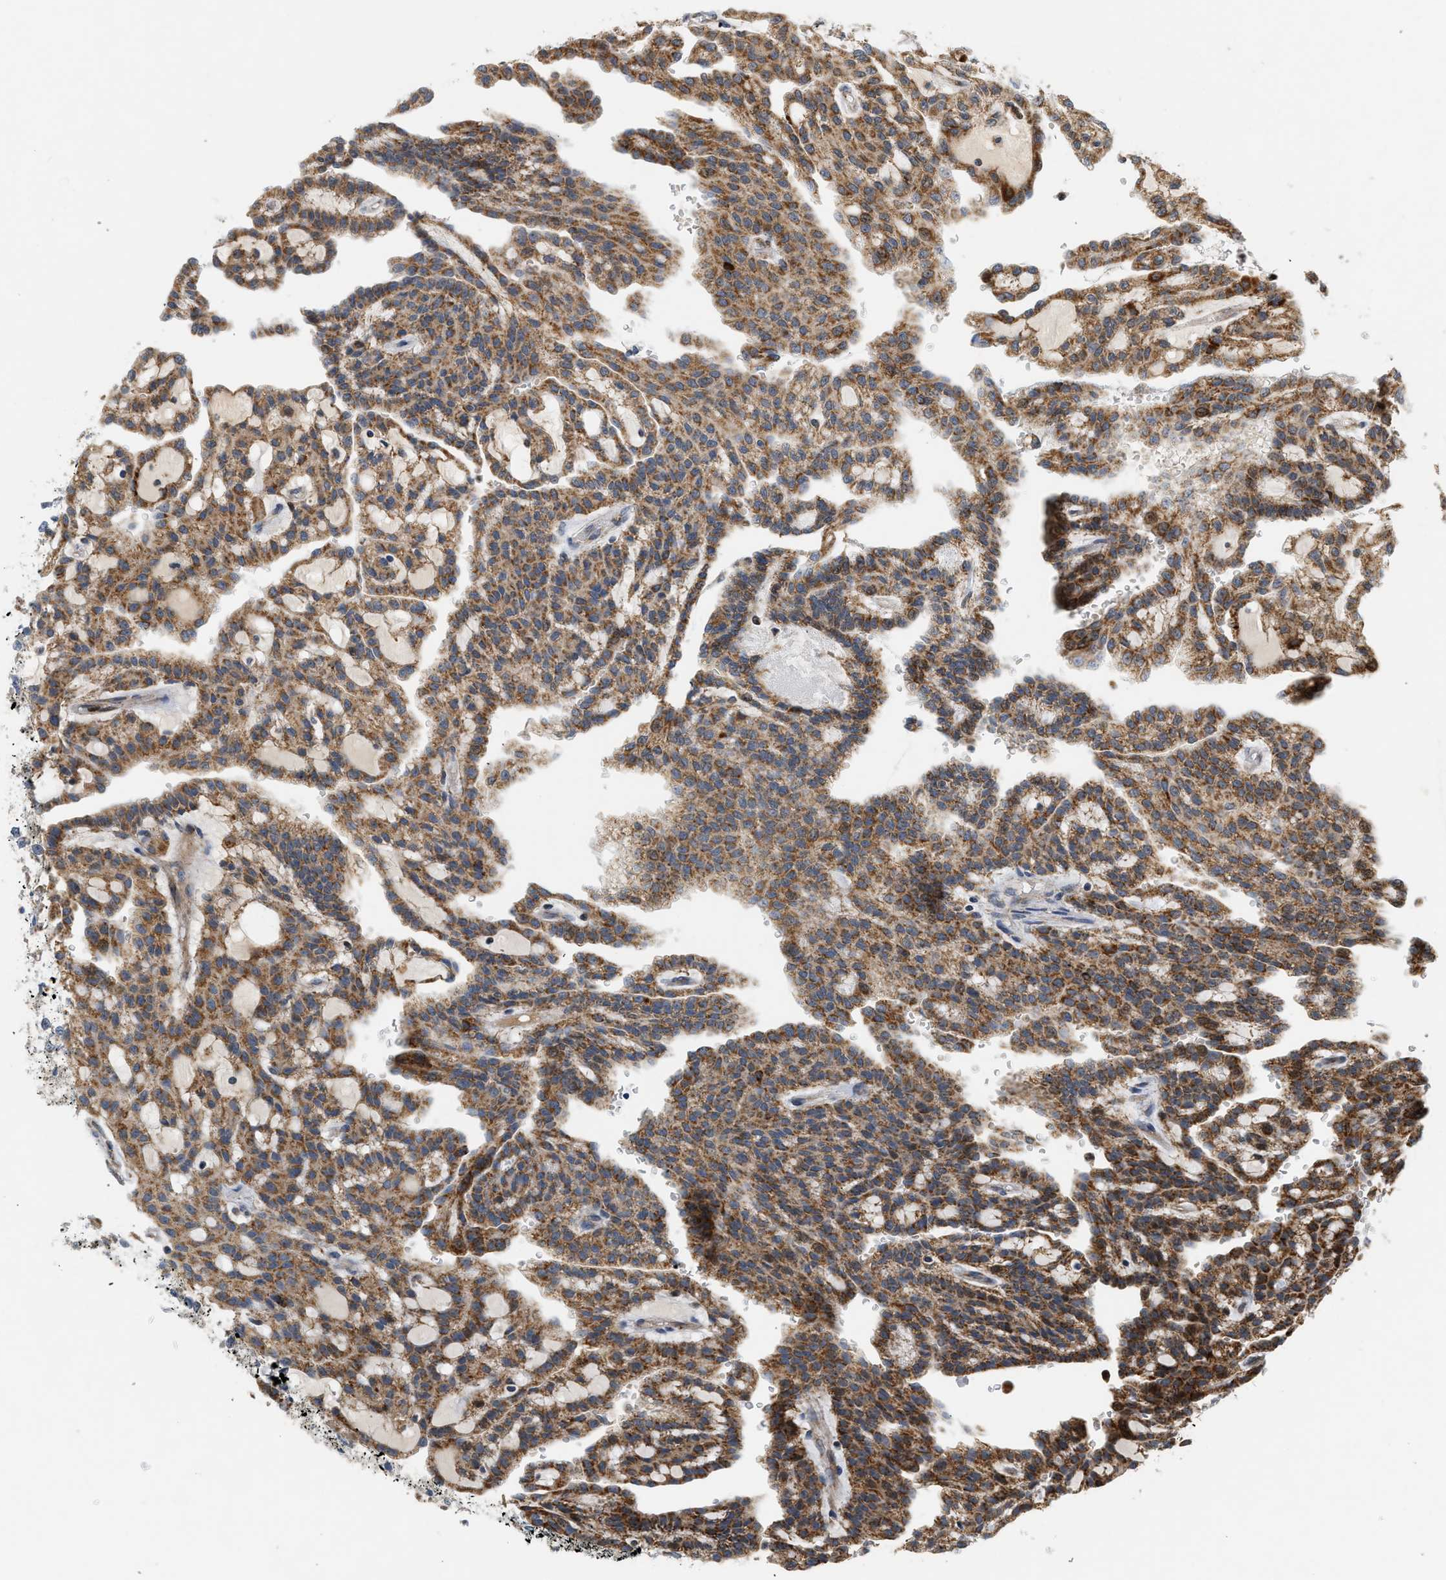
{"staining": {"intensity": "strong", "quantity": ">75%", "location": "cytoplasmic/membranous"}, "tissue": "renal cancer", "cell_type": "Tumor cells", "image_type": "cancer", "snomed": [{"axis": "morphology", "description": "Adenocarcinoma, NOS"}, {"axis": "topography", "description": "Kidney"}], "caption": "Immunohistochemical staining of human adenocarcinoma (renal) shows strong cytoplasmic/membranous protein staining in approximately >75% of tumor cells.", "gene": "MCU", "patient": {"sex": "male", "age": 63}}